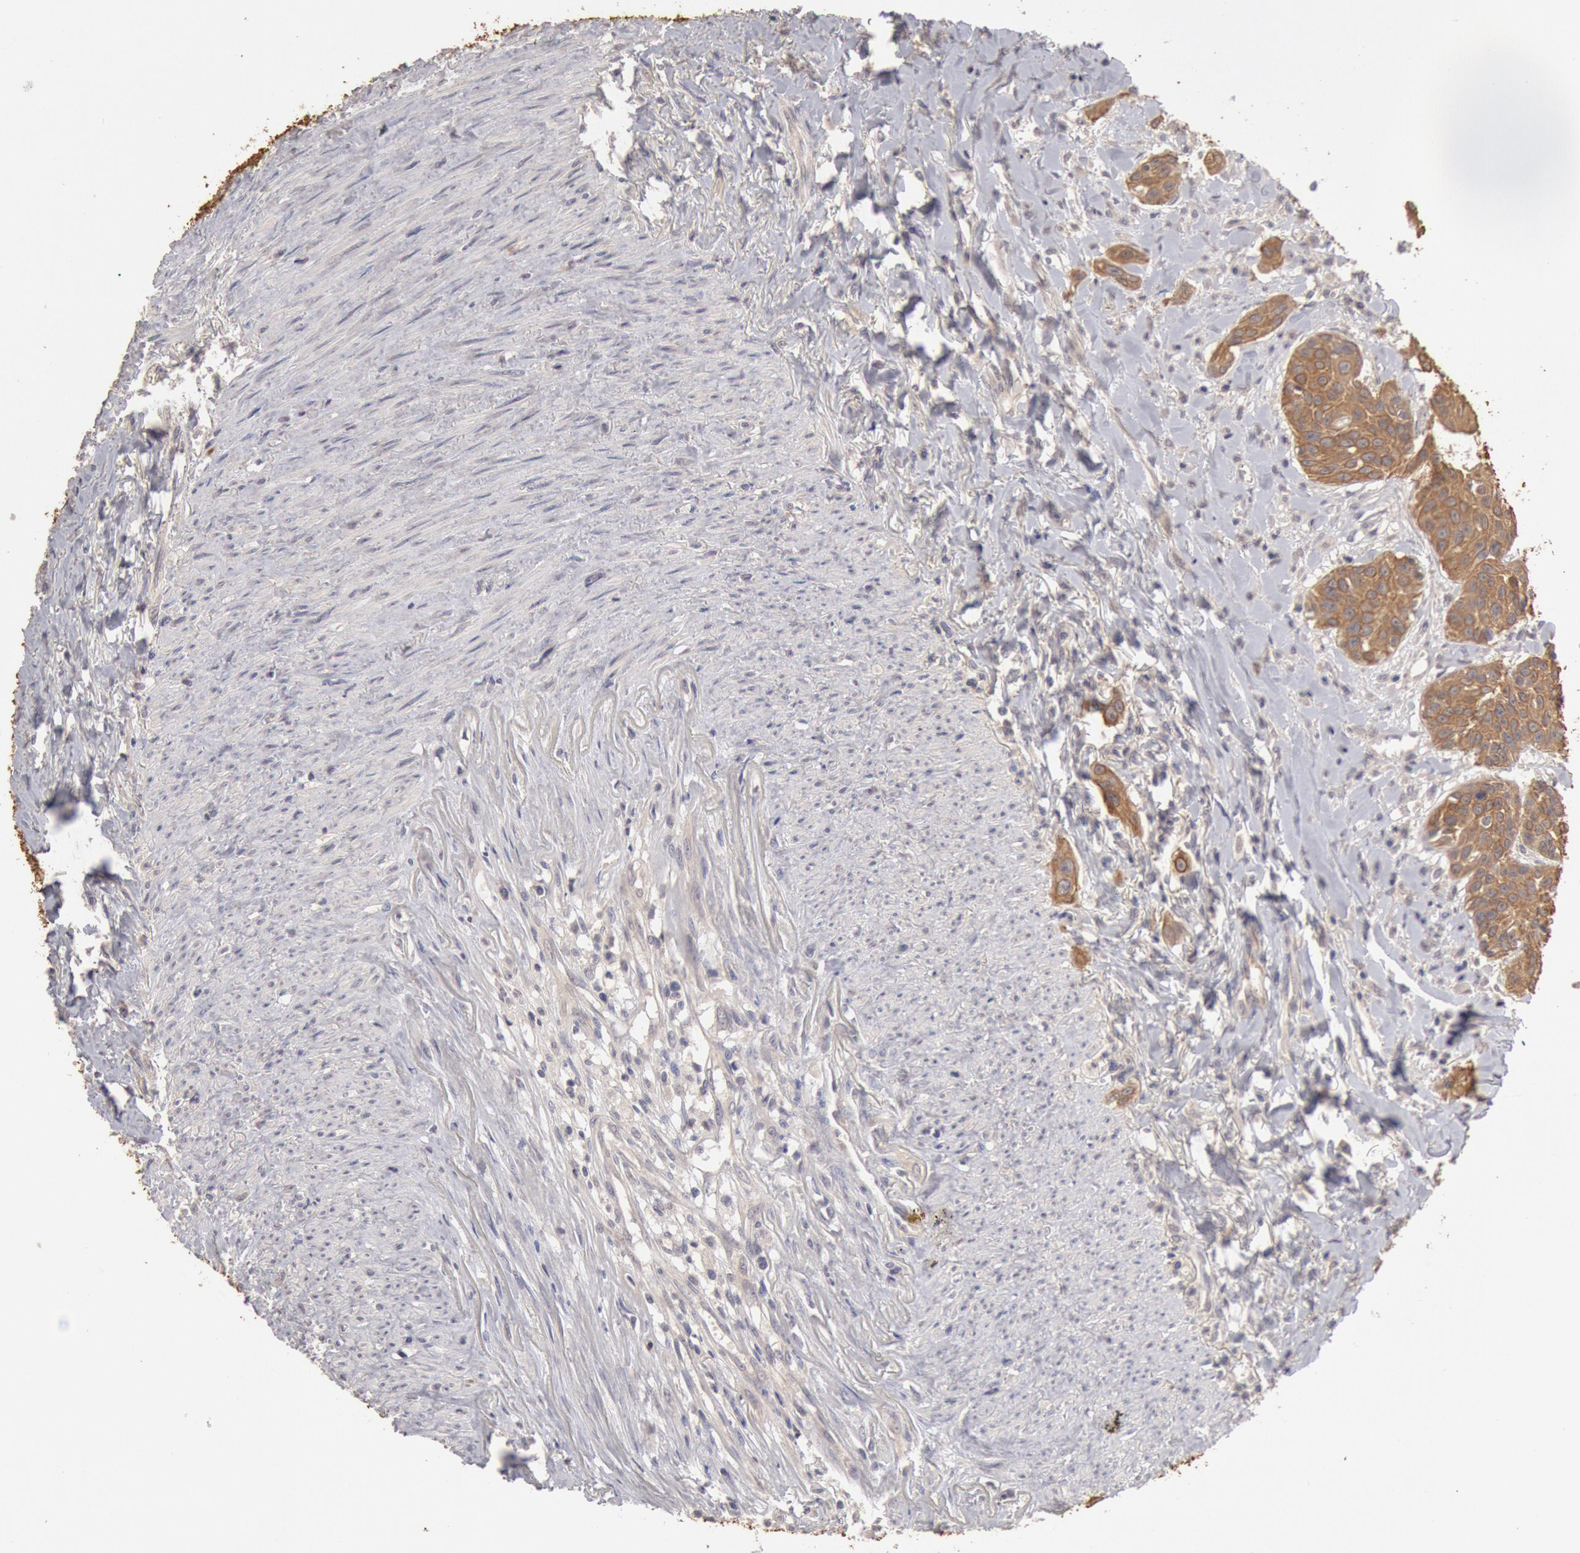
{"staining": {"intensity": "moderate", "quantity": ">75%", "location": "cytoplasmic/membranous"}, "tissue": "head and neck cancer", "cell_type": "Tumor cells", "image_type": "cancer", "snomed": [{"axis": "morphology", "description": "Squamous cell carcinoma, NOS"}, {"axis": "morphology", "description": "Squamous cell carcinoma, metastatic, NOS"}, {"axis": "topography", "description": "Lymph node"}, {"axis": "topography", "description": "Salivary gland"}, {"axis": "topography", "description": "Head-Neck"}], "caption": "There is medium levels of moderate cytoplasmic/membranous positivity in tumor cells of squamous cell carcinoma (head and neck), as demonstrated by immunohistochemical staining (brown color).", "gene": "ZFP36L1", "patient": {"sex": "female", "age": 74}}